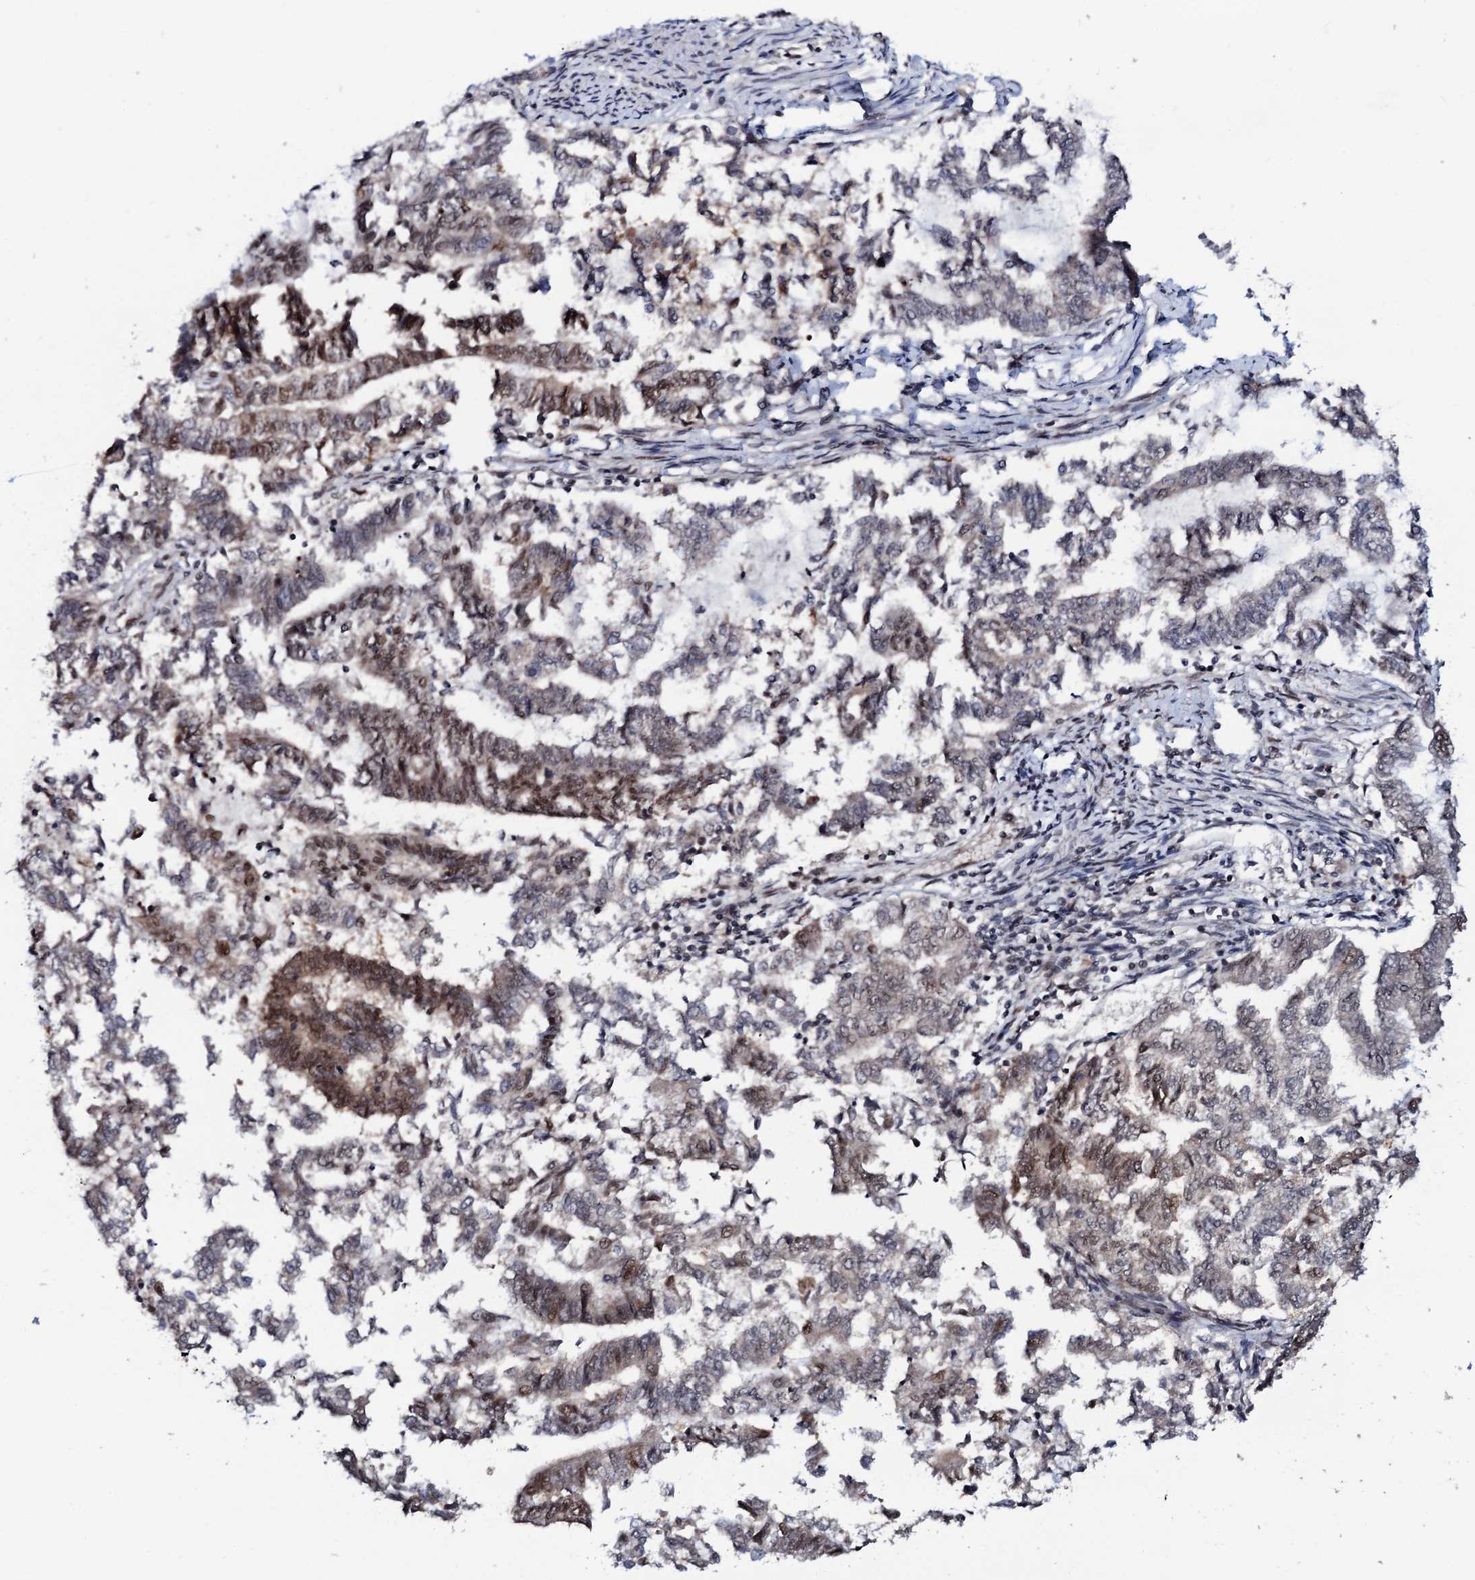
{"staining": {"intensity": "moderate", "quantity": "25%-75%", "location": "nuclear"}, "tissue": "endometrial cancer", "cell_type": "Tumor cells", "image_type": "cancer", "snomed": [{"axis": "morphology", "description": "Adenocarcinoma, NOS"}, {"axis": "topography", "description": "Endometrium"}], "caption": "Immunohistochemical staining of endometrial cancer reveals moderate nuclear protein positivity in about 25%-75% of tumor cells.", "gene": "PRPF18", "patient": {"sex": "female", "age": 79}}